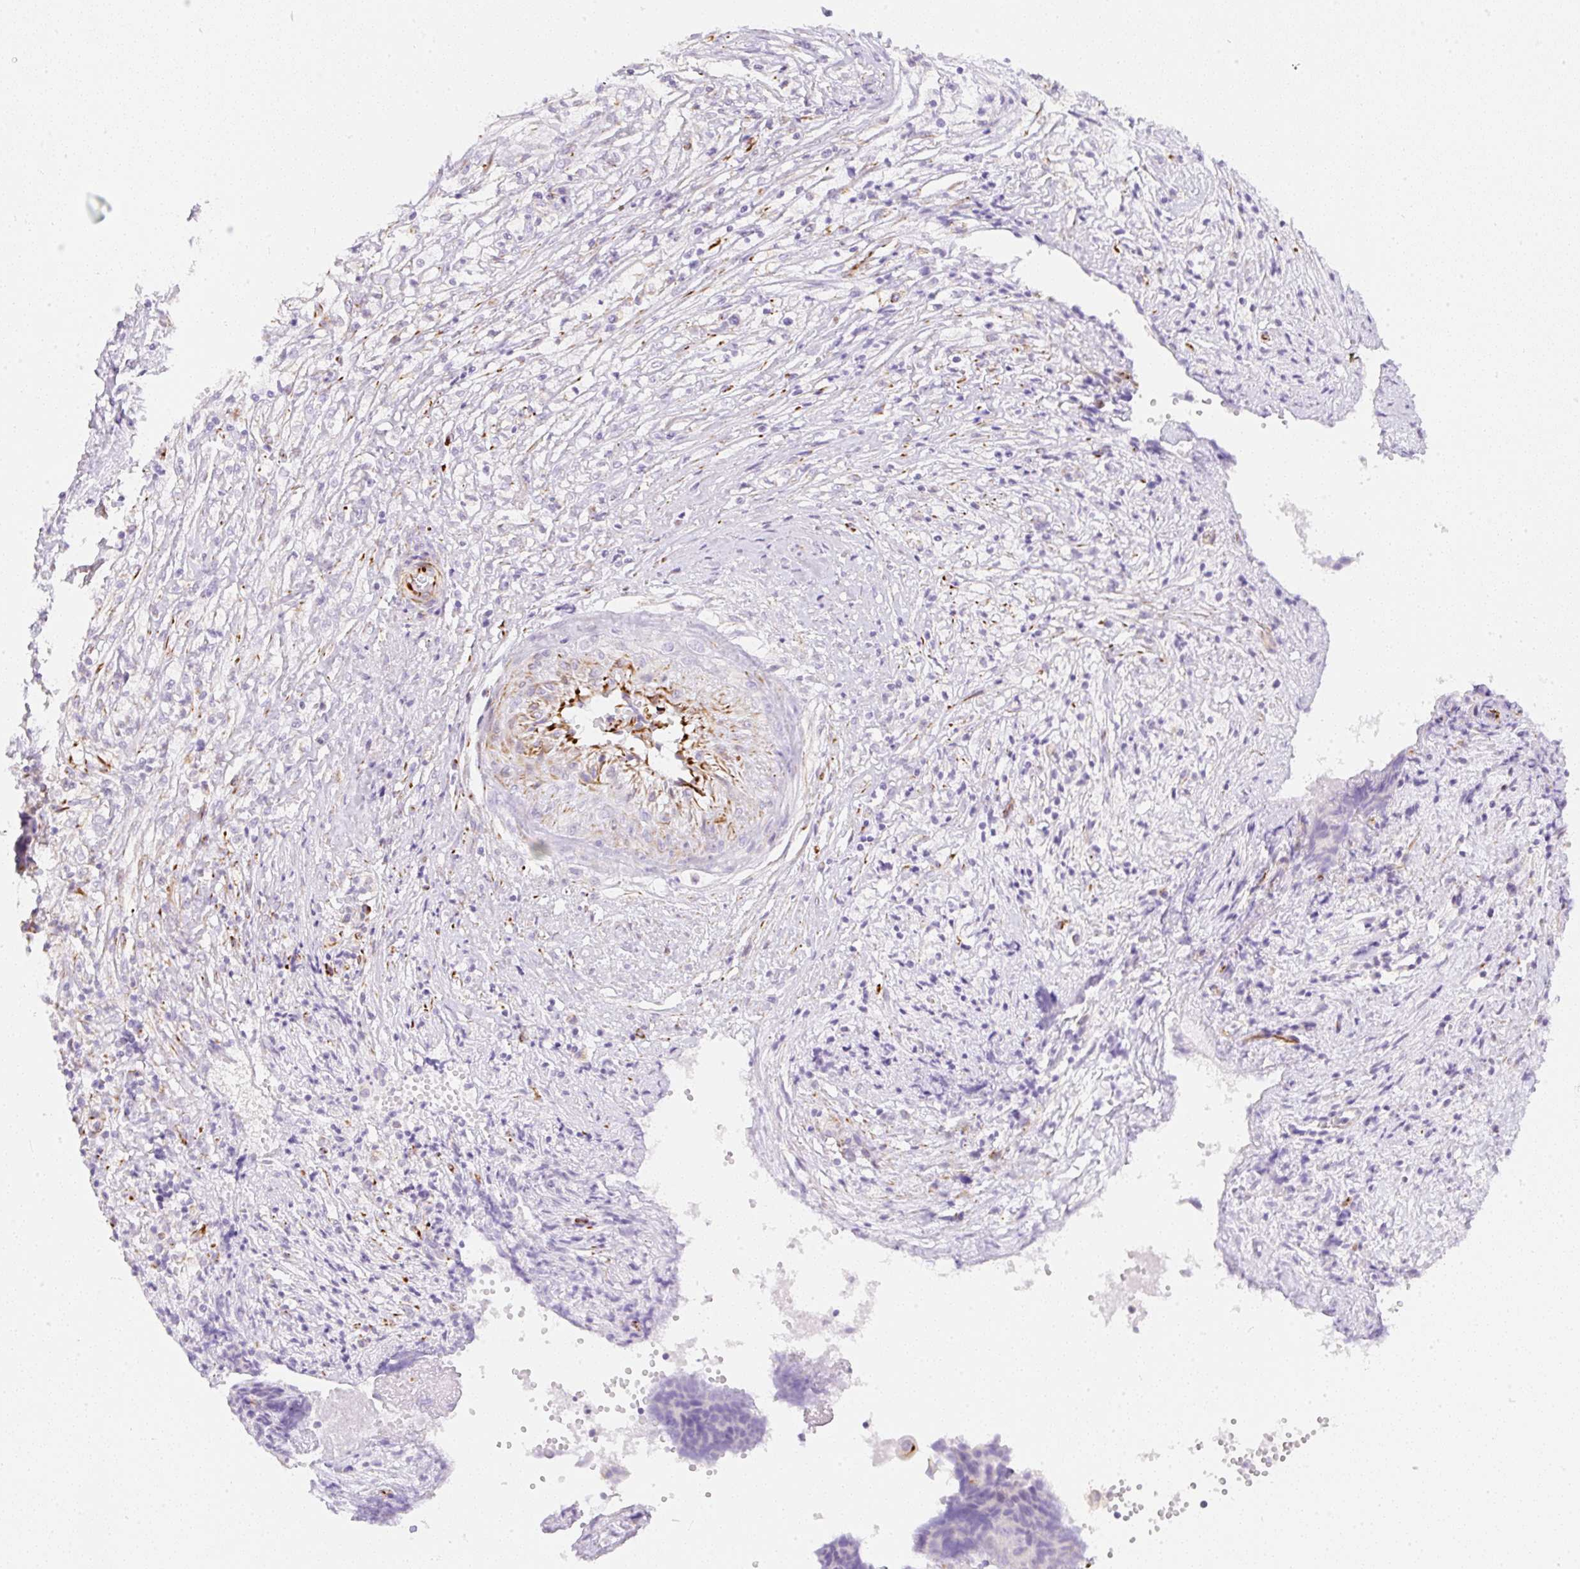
{"staining": {"intensity": "negative", "quantity": "none", "location": "none"}, "tissue": "ovarian cancer", "cell_type": "Tumor cells", "image_type": "cancer", "snomed": [{"axis": "morphology", "description": "Carcinoma, endometroid"}, {"axis": "topography", "description": "Ovary"}], "caption": "Tumor cells show no significant positivity in endometroid carcinoma (ovarian).", "gene": "ZNF689", "patient": {"sex": "female", "age": 42}}